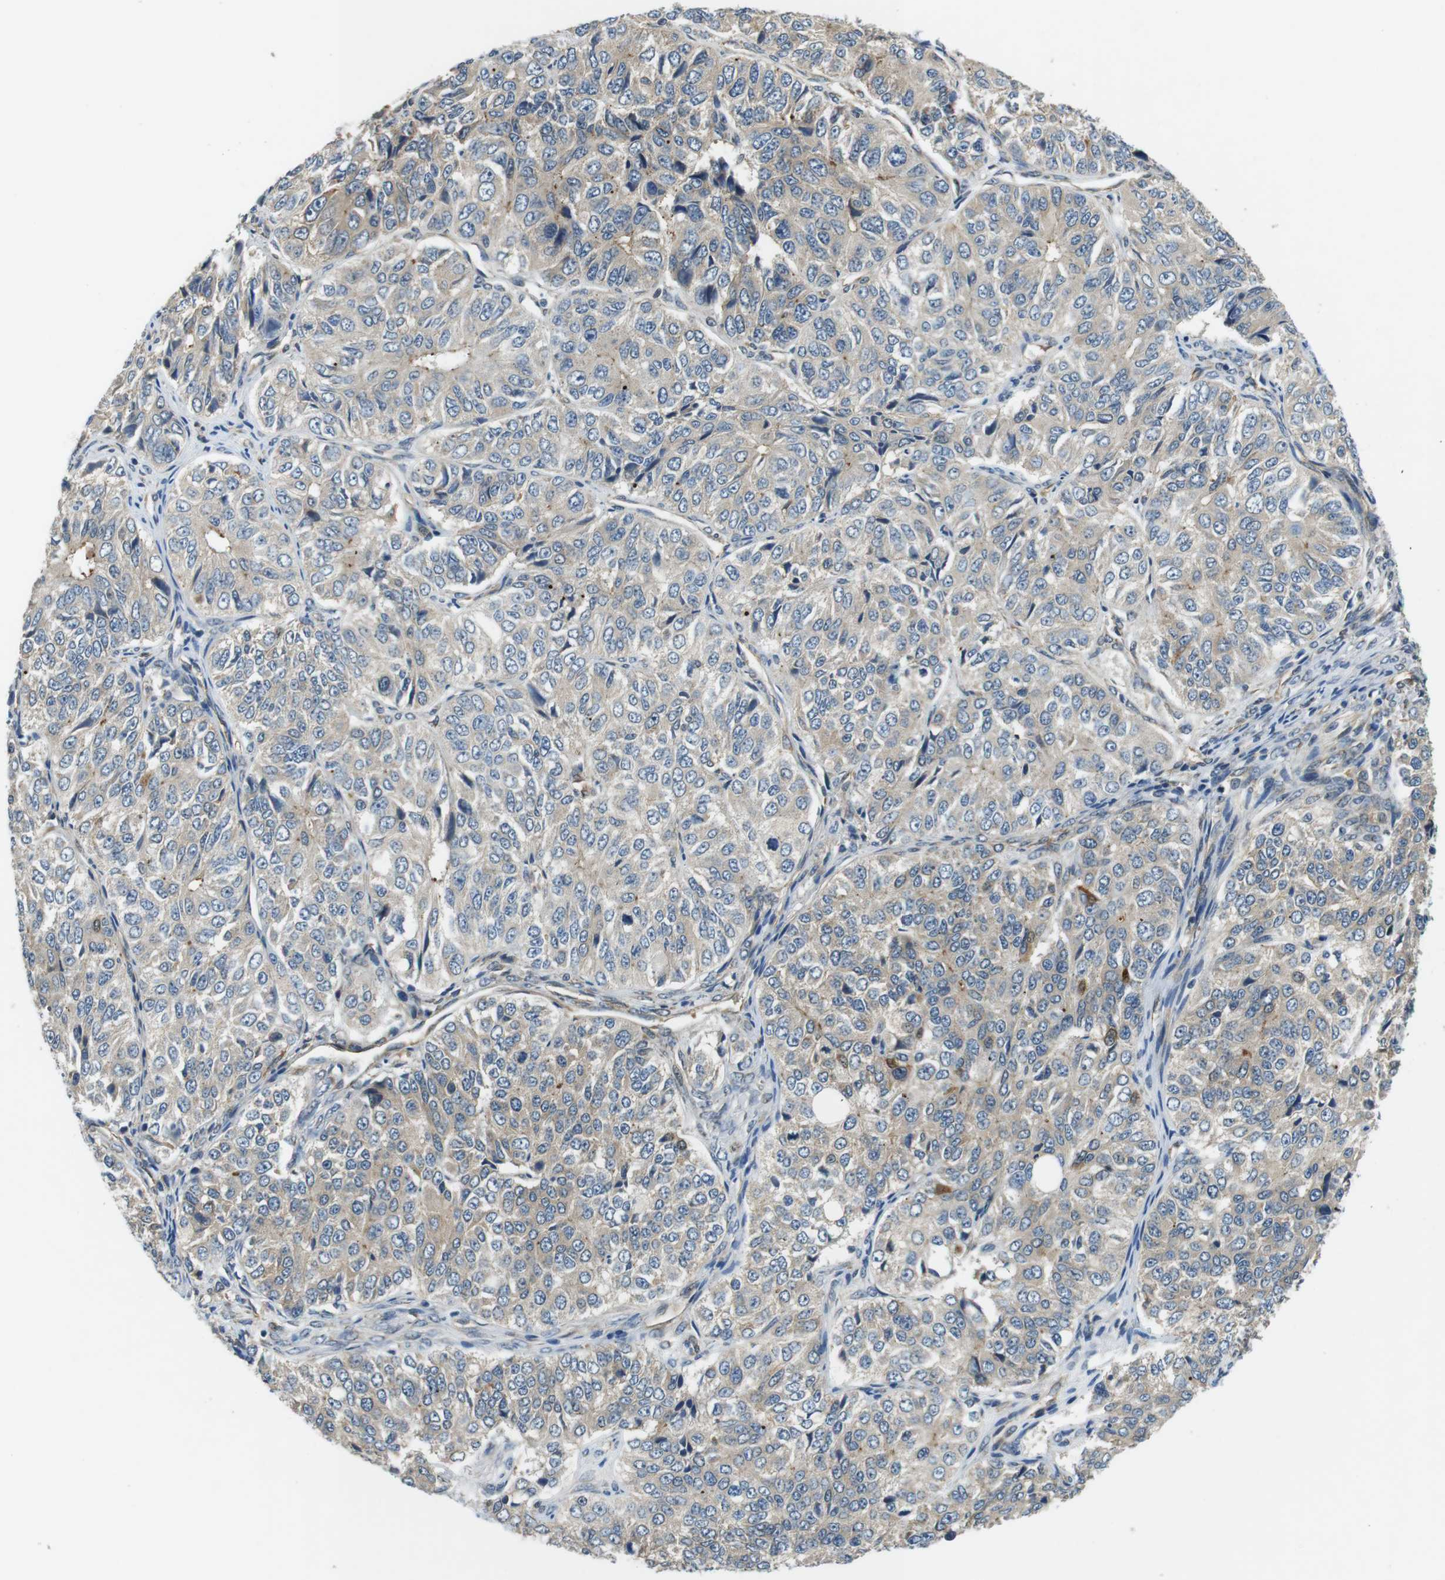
{"staining": {"intensity": "negative", "quantity": "none", "location": "none"}, "tissue": "ovarian cancer", "cell_type": "Tumor cells", "image_type": "cancer", "snomed": [{"axis": "morphology", "description": "Carcinoma, endometroid"}, {"axis": "topography", "description": "Ovary"}], "caption": "High power microscopy histopathology image of an immunohistochemistry image of ovarian endometroid carcinoma, revealing no significant staining in tumor cells. (Immunohistochemistry, brightfield microscopy, high magnification).", "gene": "PALD1", "patient": {"sex": "female", "age": 51}}